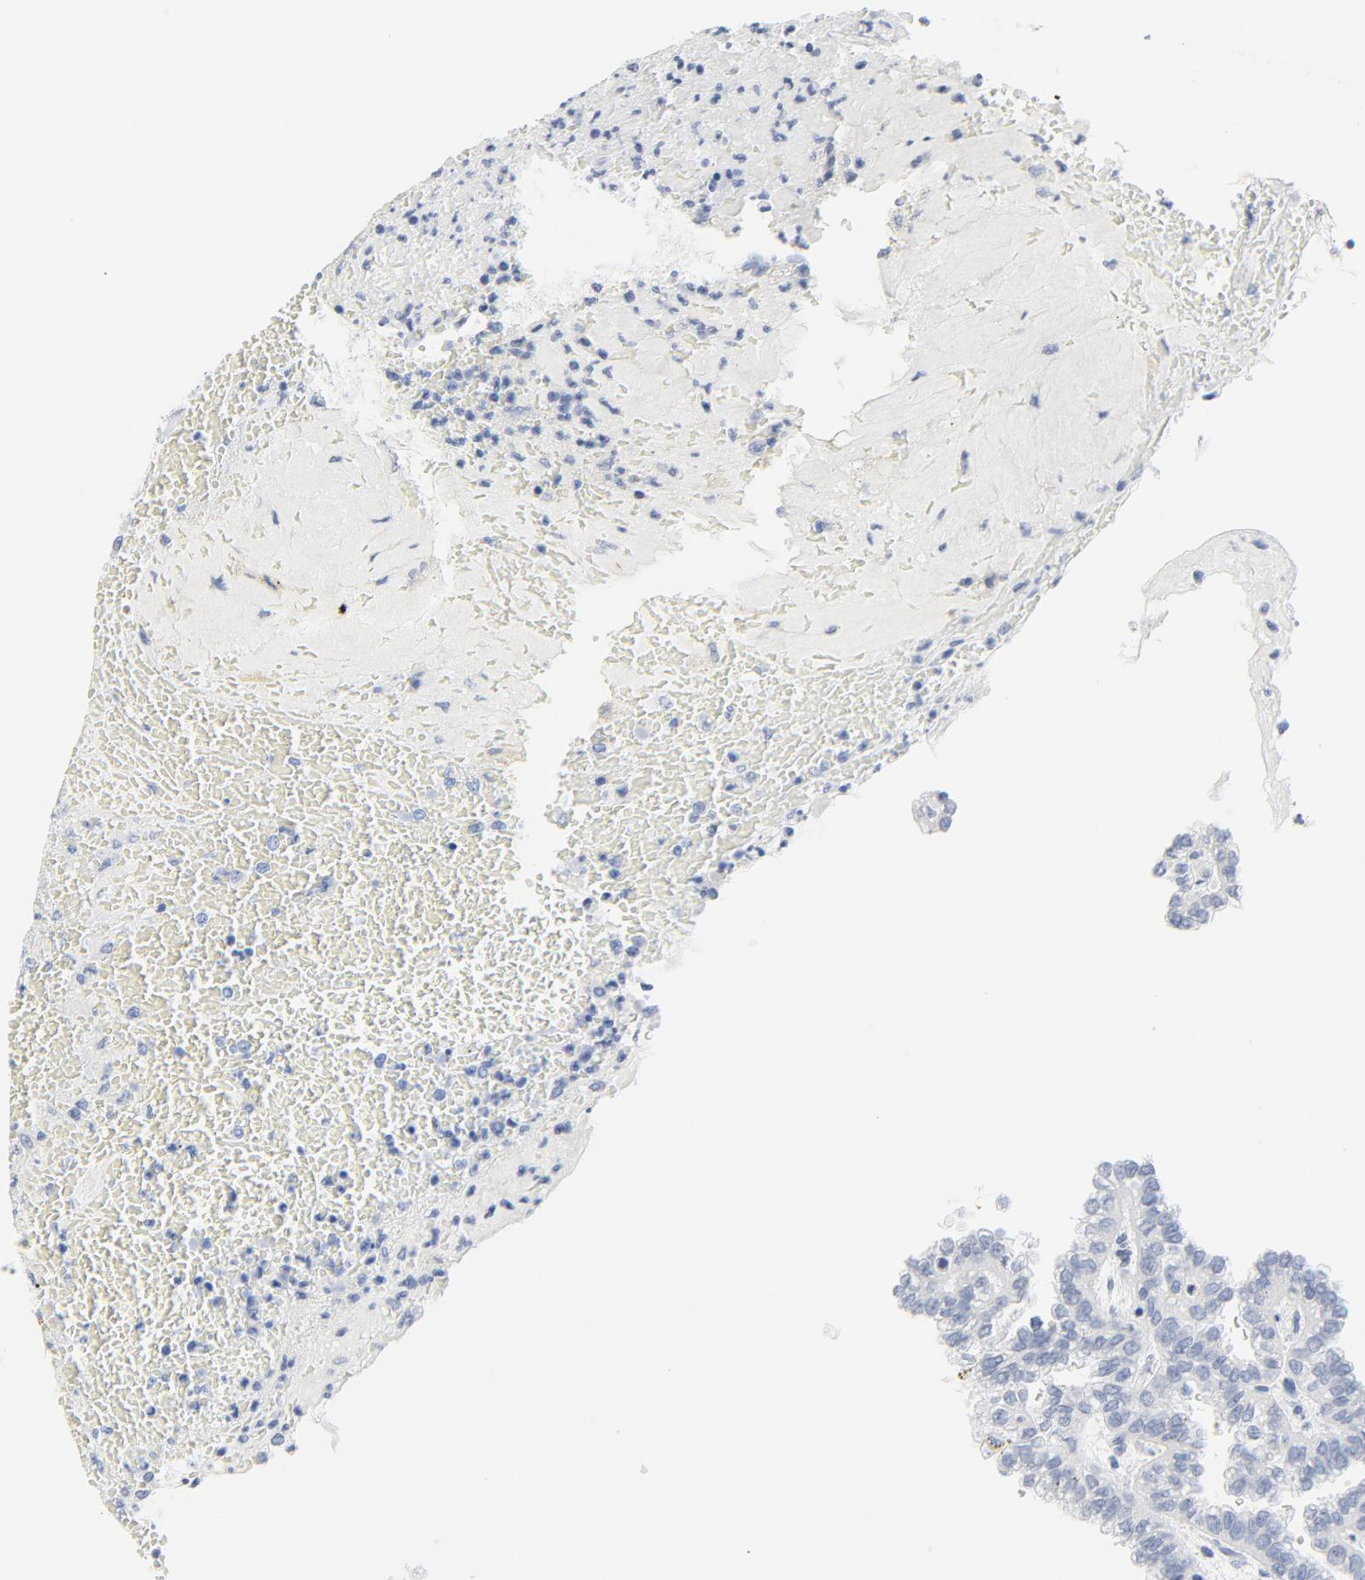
{"staining": {"intensity": "negative", "quantity": "none", "location": "none"}, "tissue": "renal cancer", "cell_type": "Tumor cells", "image_type": "cancer", "snomed": [{"axis": "morphology", "description": "Inflammation, NOS"}, {"axis": "morphology", "description": "Adenocarcinoma, NOS"}, {"axis": "topography", "description": "Kidney"}], "caption": "Tumor cells are negative for protein expression in human adenocarcinoma (renal).", "gene": "TUBB1", "patient": {"sex": "male", "age": 68}}